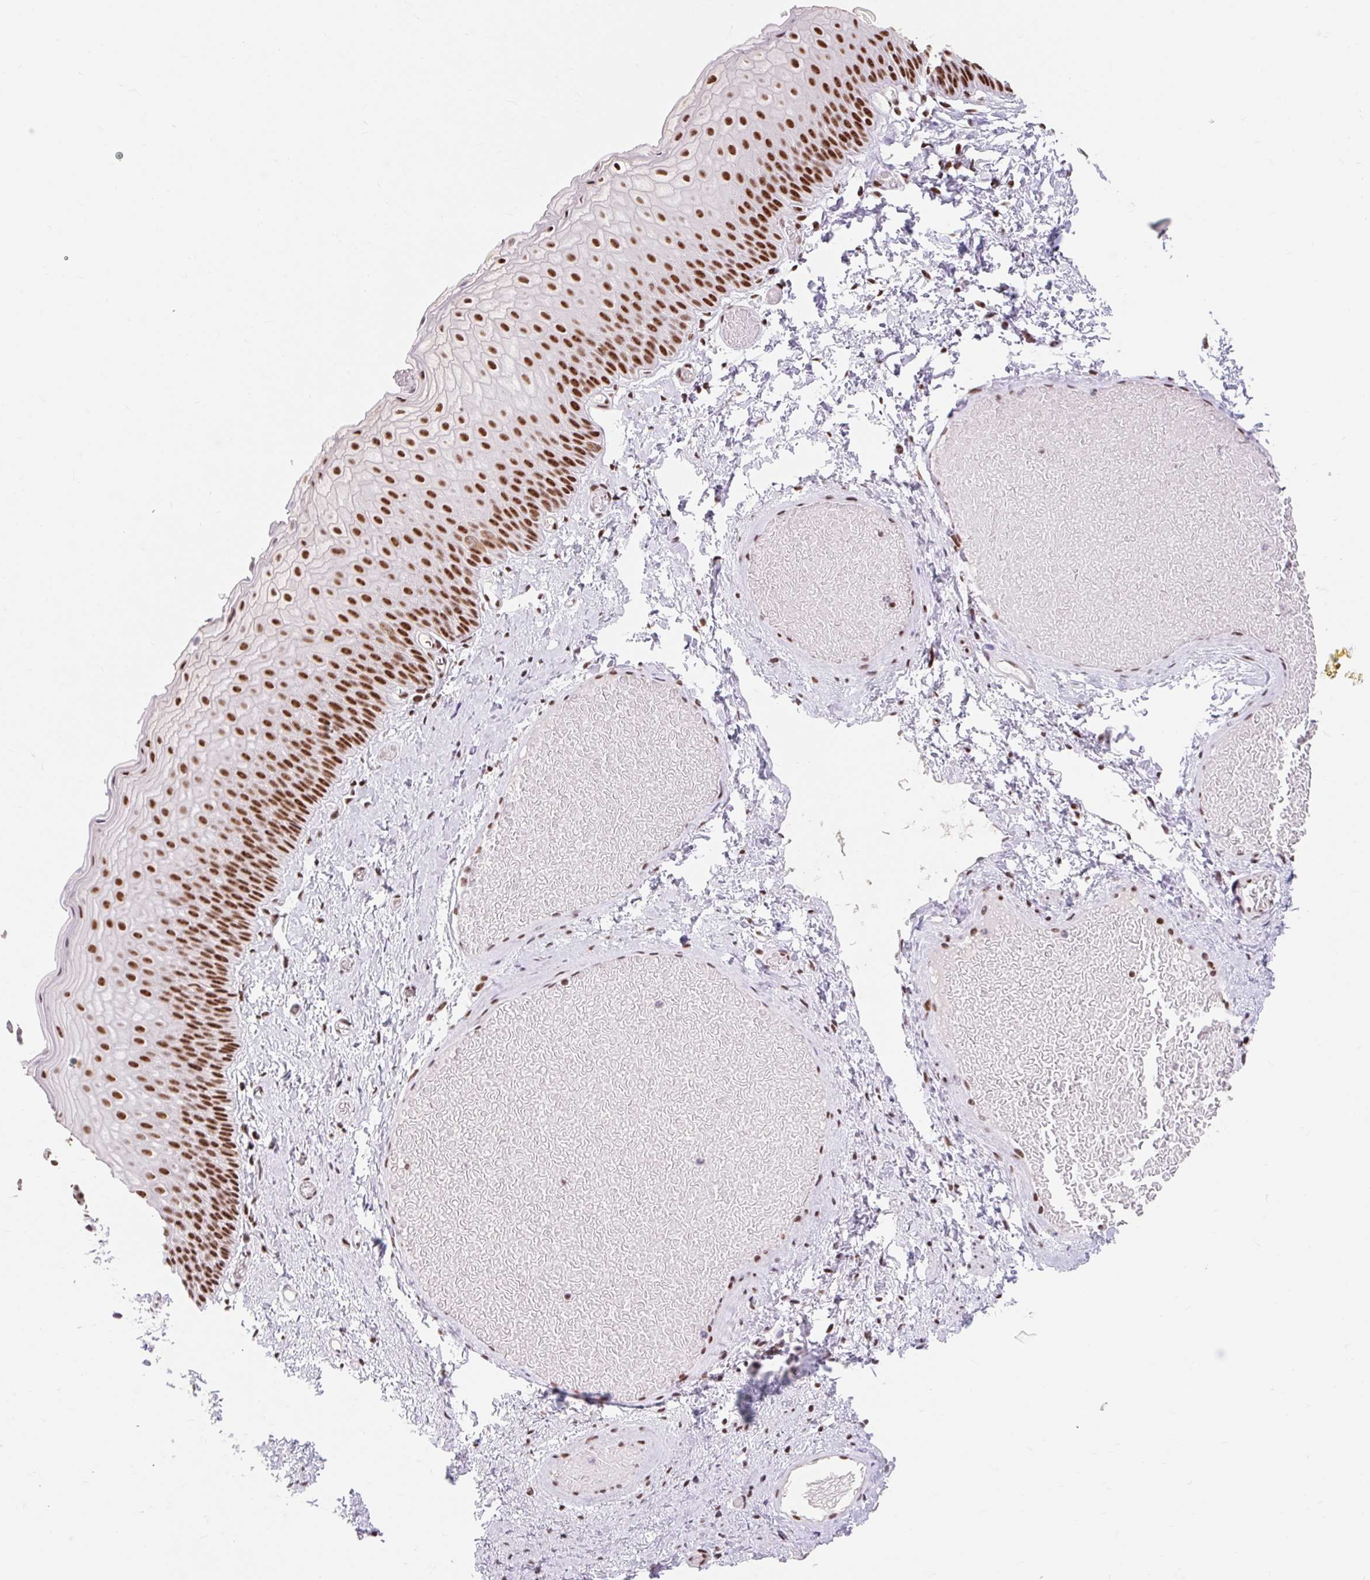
{"staining": {"intensity": "strong", "quantity": ">75%", "location": "nuclear"}, "tissue": "skin", "cell_type": "Epidermal cells", "image_type": "normal", "snomed": [{"axis": "morphology", "description": "Normal tissue, NOS"}, {"axis": "topography", "description": "Anal"}], "caption": "Immunohistochemical staining of unremarkable human skin demonstrates strong nuclear protein positivity in approximately >75% of epidermal cells.", "gene": "SRSF10", "patient": {"sex": "female", "age": 40}}